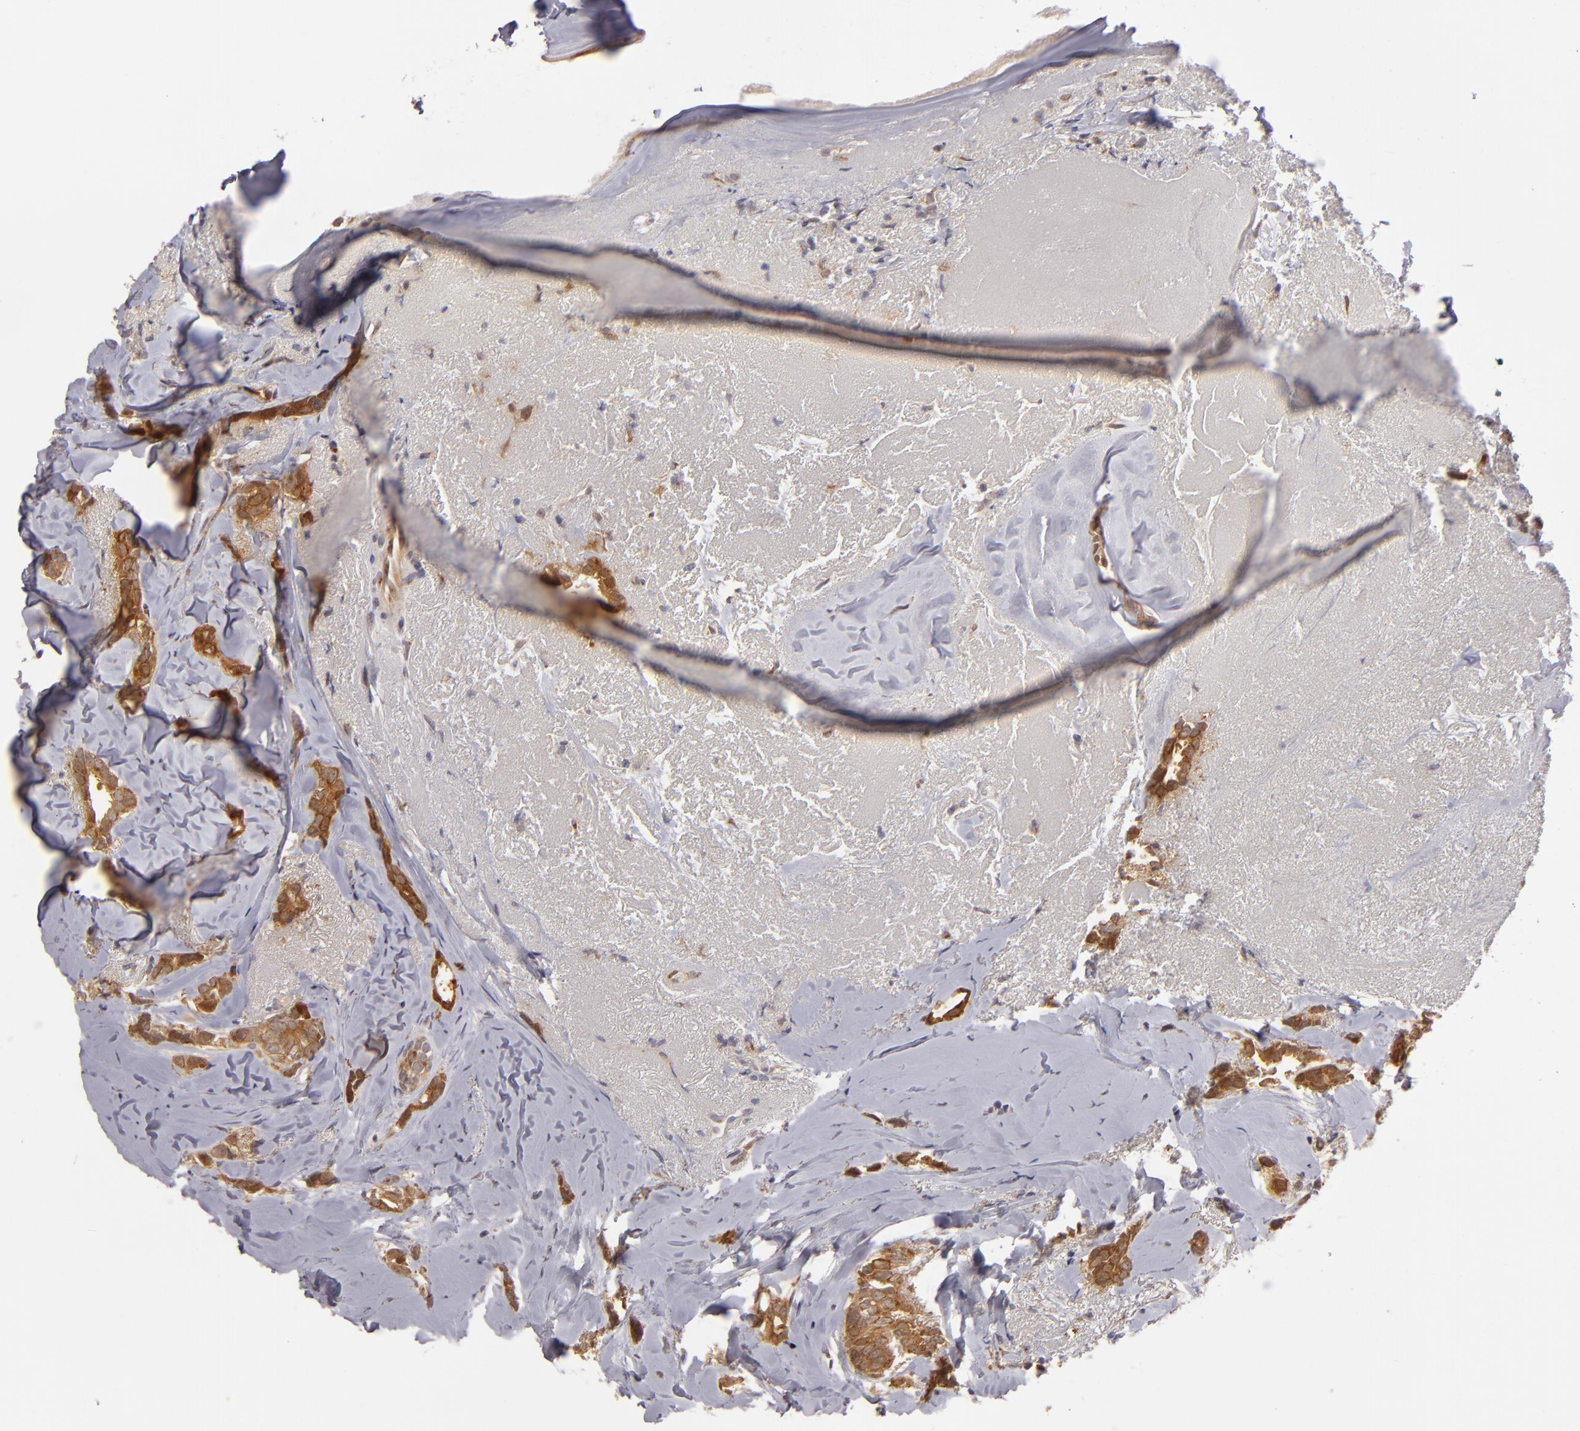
{"staining": {"intensity": "strong", "quantity": ">75%", "location": "cytoplasmic/membranous"}, "tissue": "breast cancer", "cell_type": "Tumor cells", "image_type": "cancer", "snomed": [{"axis": "morphology", "description": "Duct carcinoma"}, {"axis": "topography", "description": "Breast"}], "caption": "Immunohistochemistry (IHC) (DAB) staining of breast cancer (invasive ductal carcinoma) shows strong cytoplasmic/membranous protein staining in approximately >75% of tumor cells. (brown staining indicates protein expression, while blue staining denotes nuclei).", "gene": "SH2D4A", "patient": {"sex": "female", "age": 54}}